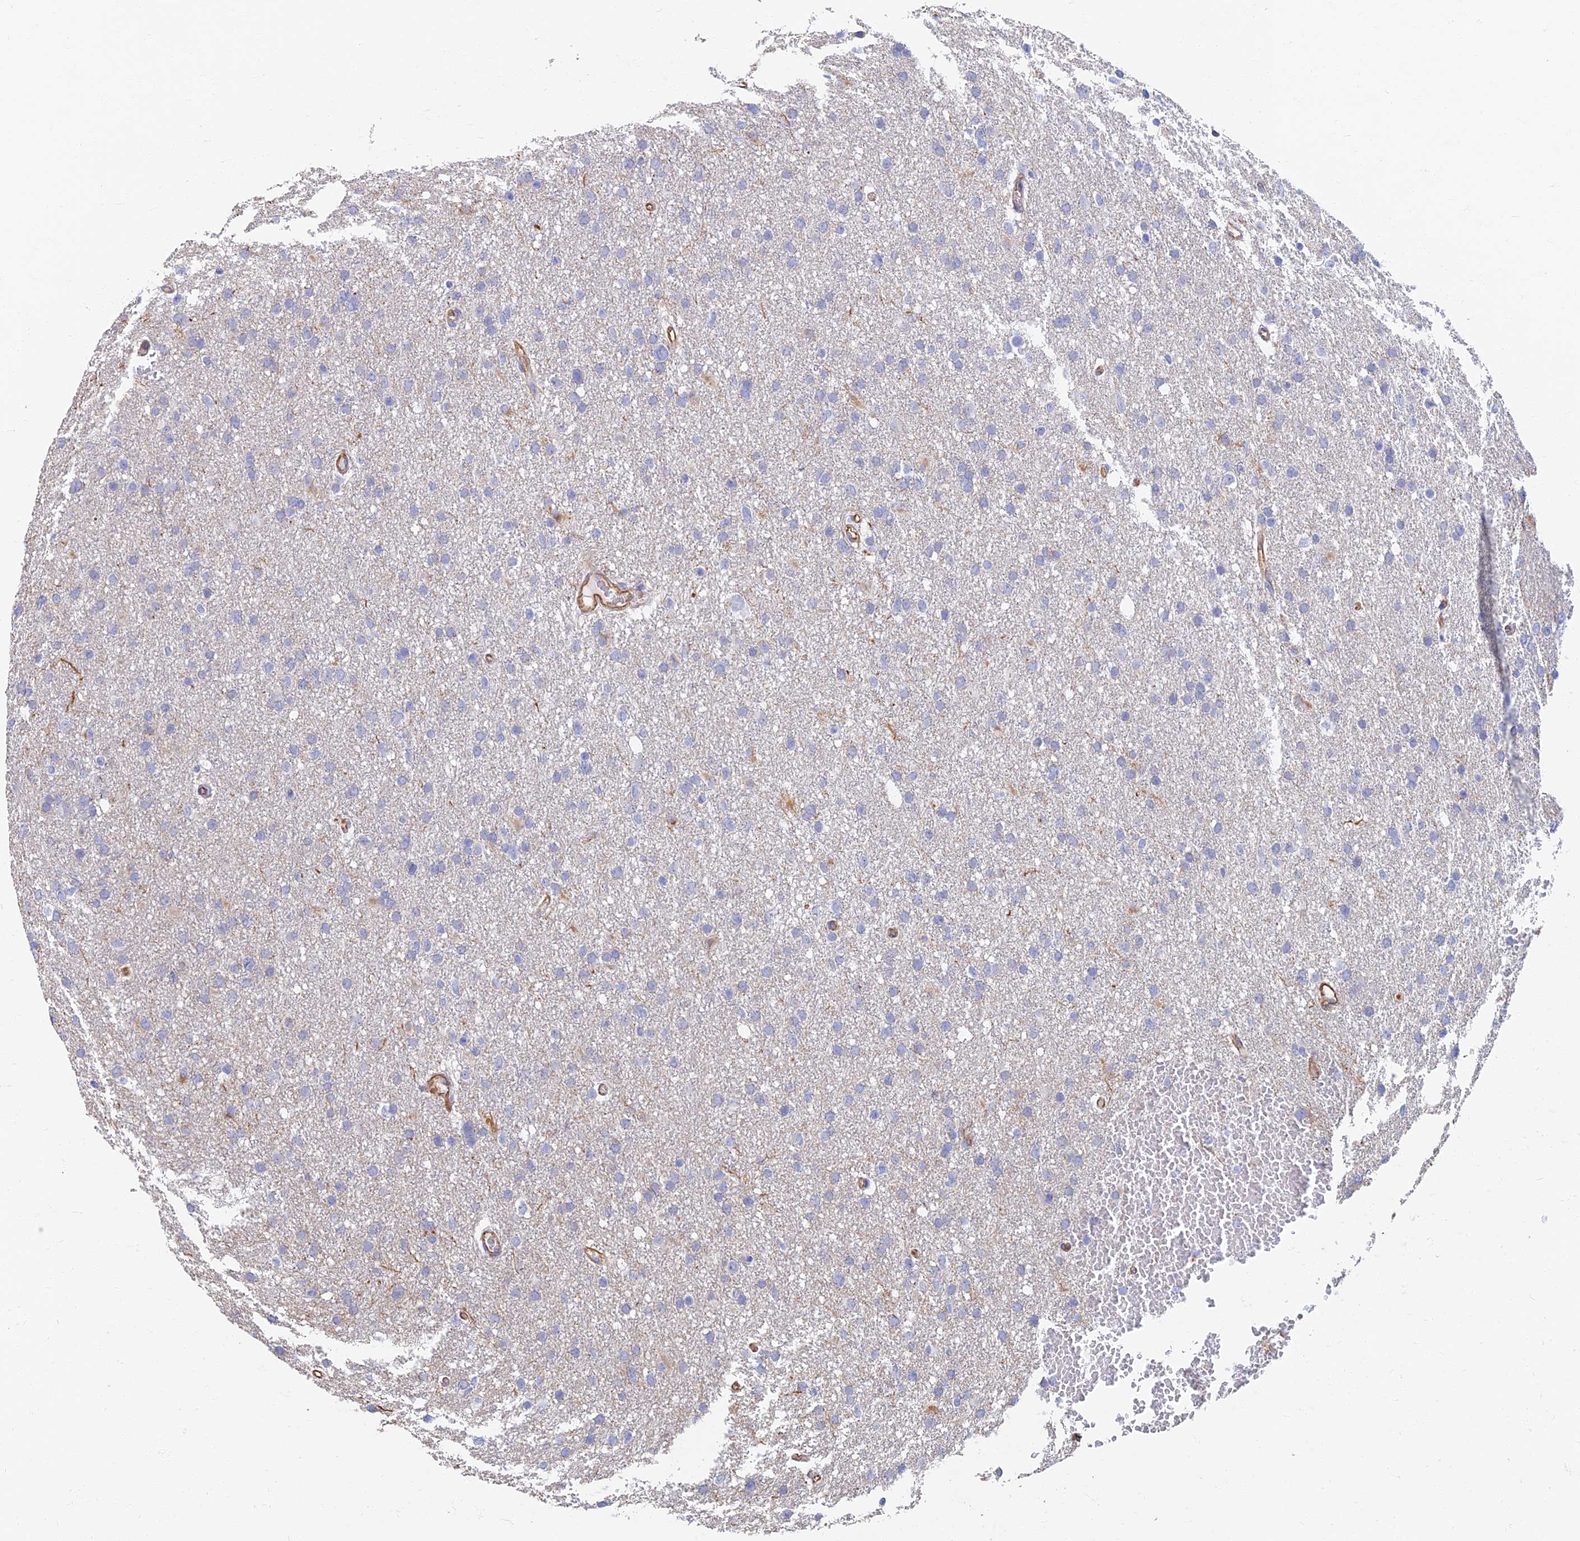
{"staining": {"intensity": "negative", "quantity": "none", "location": "none"}, "tissue": "glioma", "cell_type": "Tumor cells", "image_type": "cancer", "snomed": [{"axis": "morphology", "description": "Glioma, malignant, High grade"}, {"axis": "topography", "description": "Cerebral cortex"}], "caption": "Histopathology image shows no significant protein positivity in tumor cells of glioma. (DAB (3,3'-diaminobenzidine) IHC, high magnification).", "gene": "RMC1", "patient": {"sex": "female", "age": 36}}